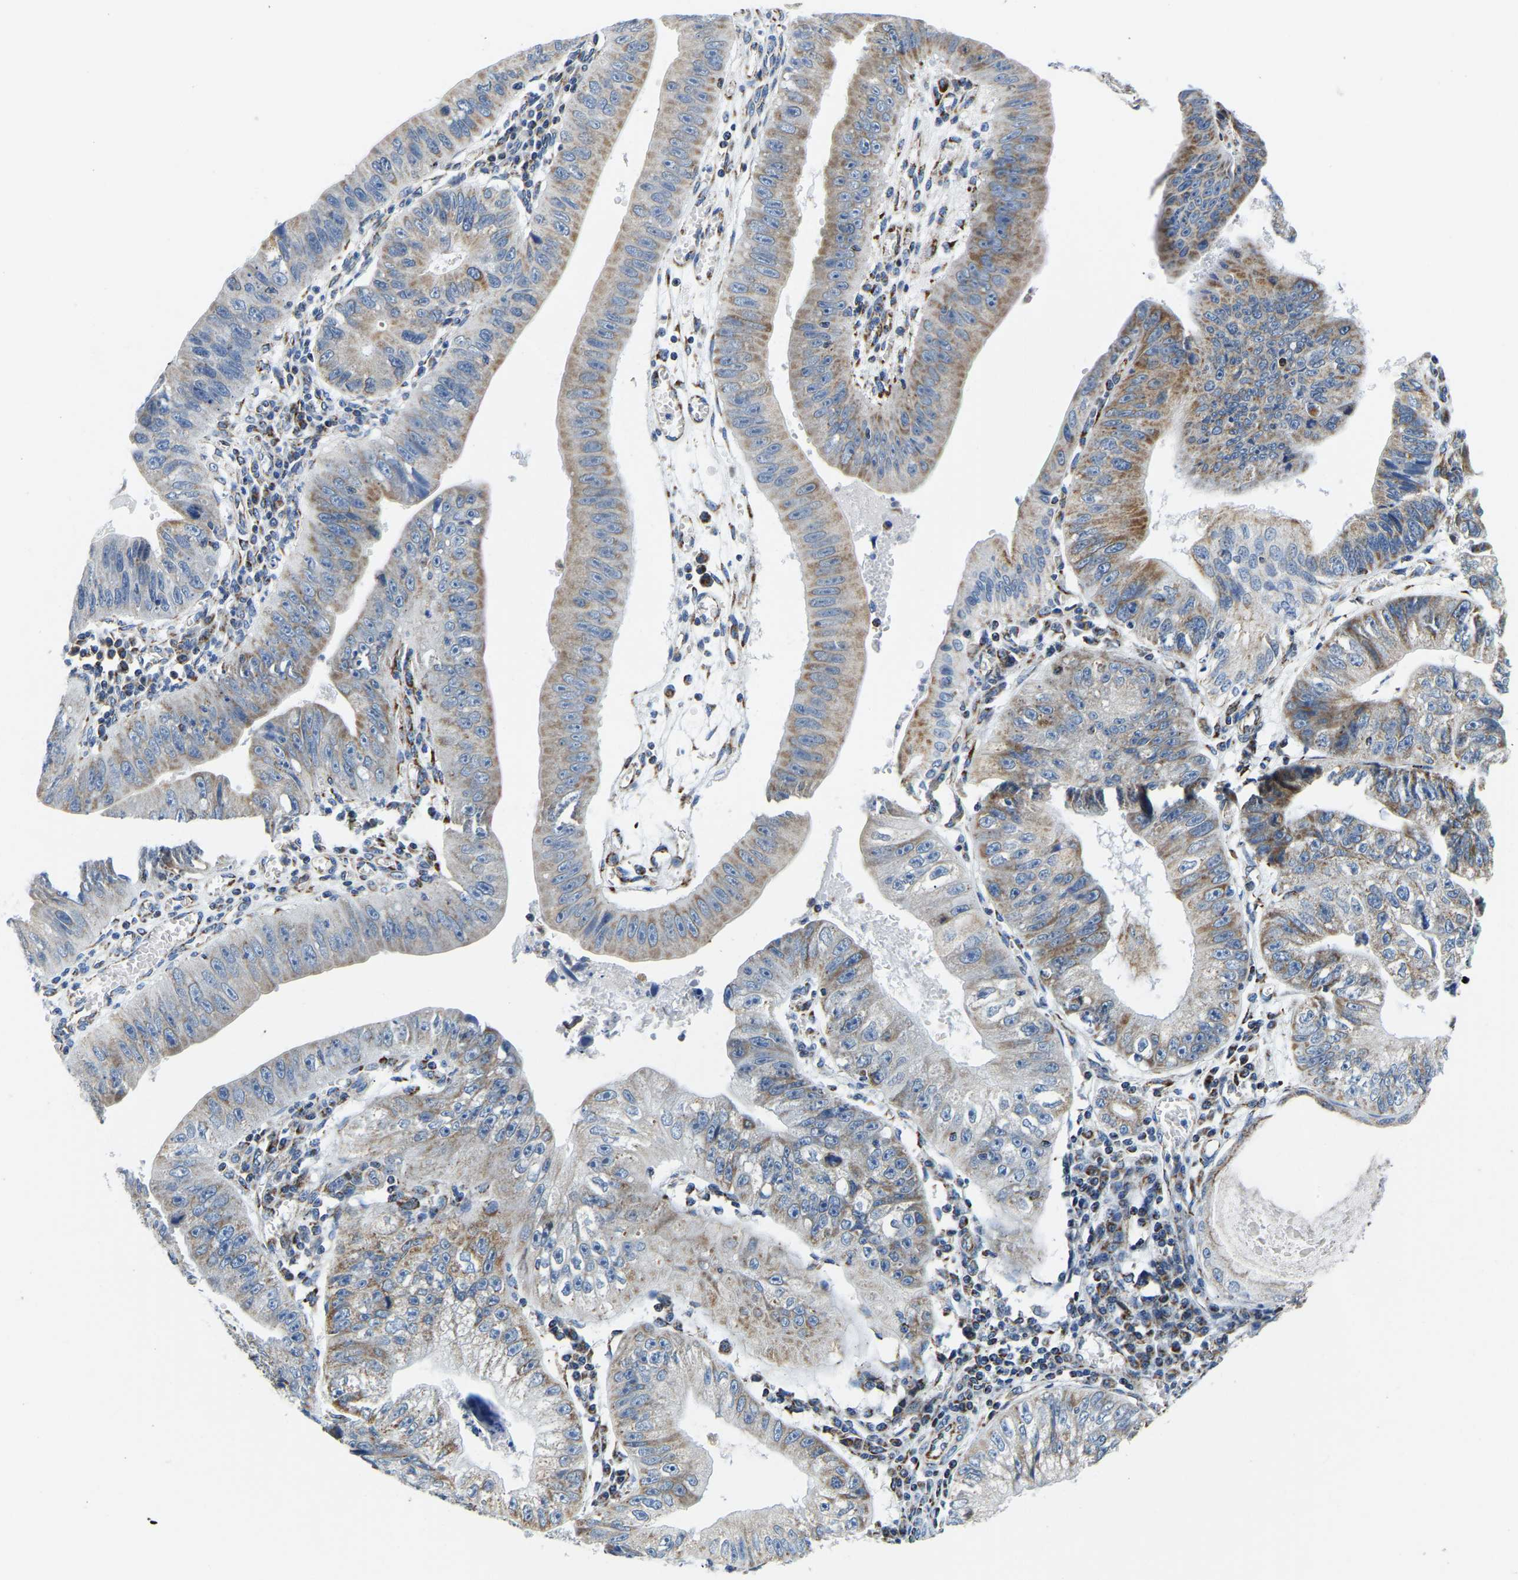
{"staining": {"intensity": "moderate", "quantity": "<25%", "location": "cytoplasmic/membranous"}, "tissue": "stomach cancer", "cell_type": "Tumor cells", "image_type": "cancer", "snomed": [{"axis": "morphology", "description": "Adenocarcinoma, NOS"}, {"axis": "topography", "description": "Stomach"}], "caption": "Immunohistochemical staining of stomach cancer (adenocarcinoma) exhibits low levels of moderate cytoplasmic/membranous protein expression in about <25% of tumor cells.", "gene": "SFXN1", "patient": {"sex": "male", "age": 59}}